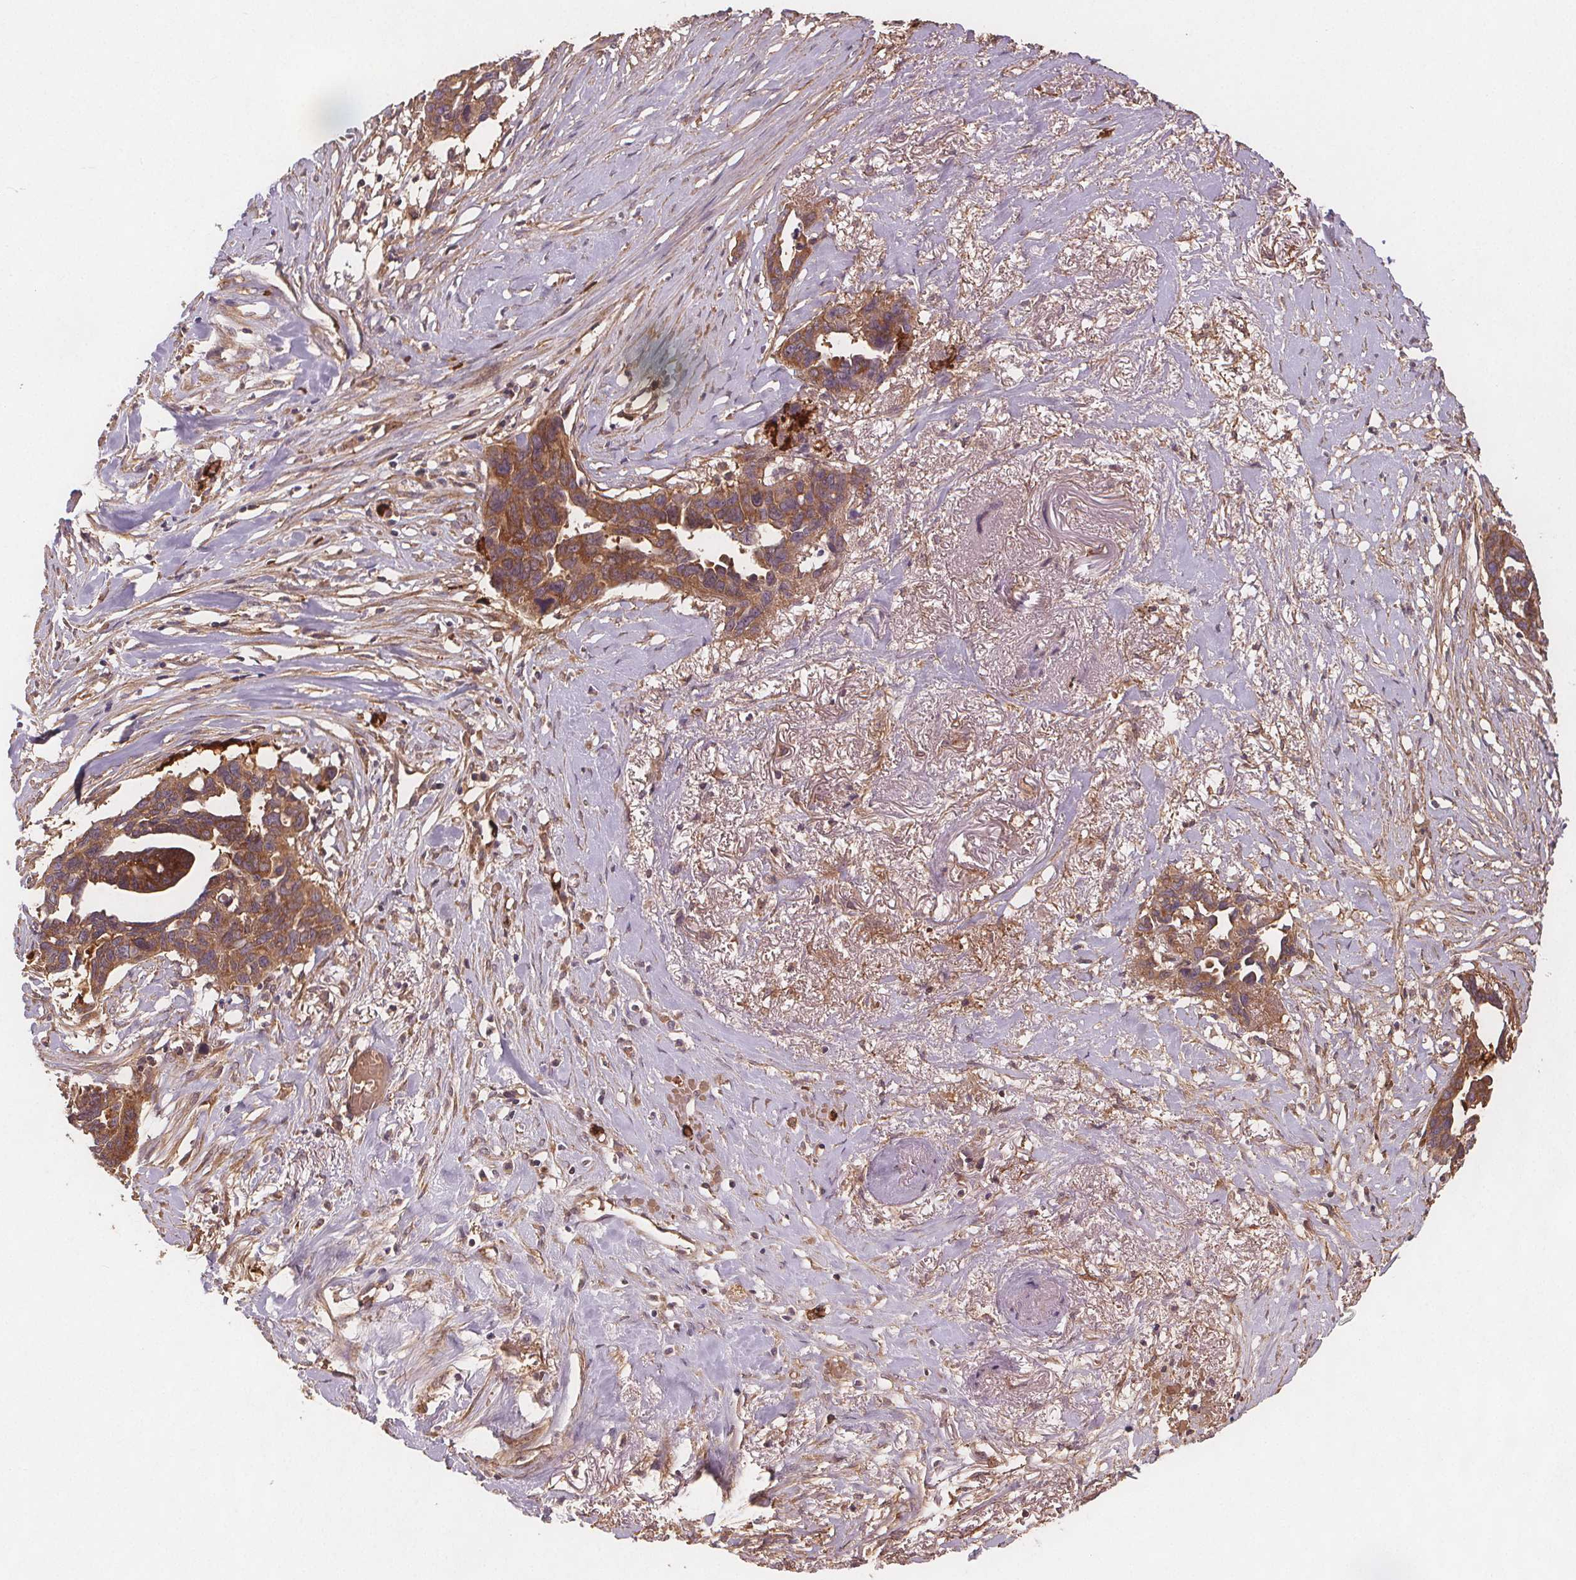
{"staining": {"intensity": "moderate", "quantity": ">75%", "location": "cytoplasmic/membranous"}, "tissue": "ovarian cancer", "cell_type": "Tumor cells", "image_type": "cancer", "snomed": [{"axis": "morphology", "description": "Cystadenocarcinoma, serous, NOS"}, {"axis": "topography", "description": "Ovary"}], "caption": "High-power microscopy captured an immunohistochemistry photomicrograph of ovarian cancer, revealing moderate cytoplasmic/membranous expression in about >75% of tumor cells.", "gene": "EIF3D", "patient": {"sex": "female", "age": 69}}